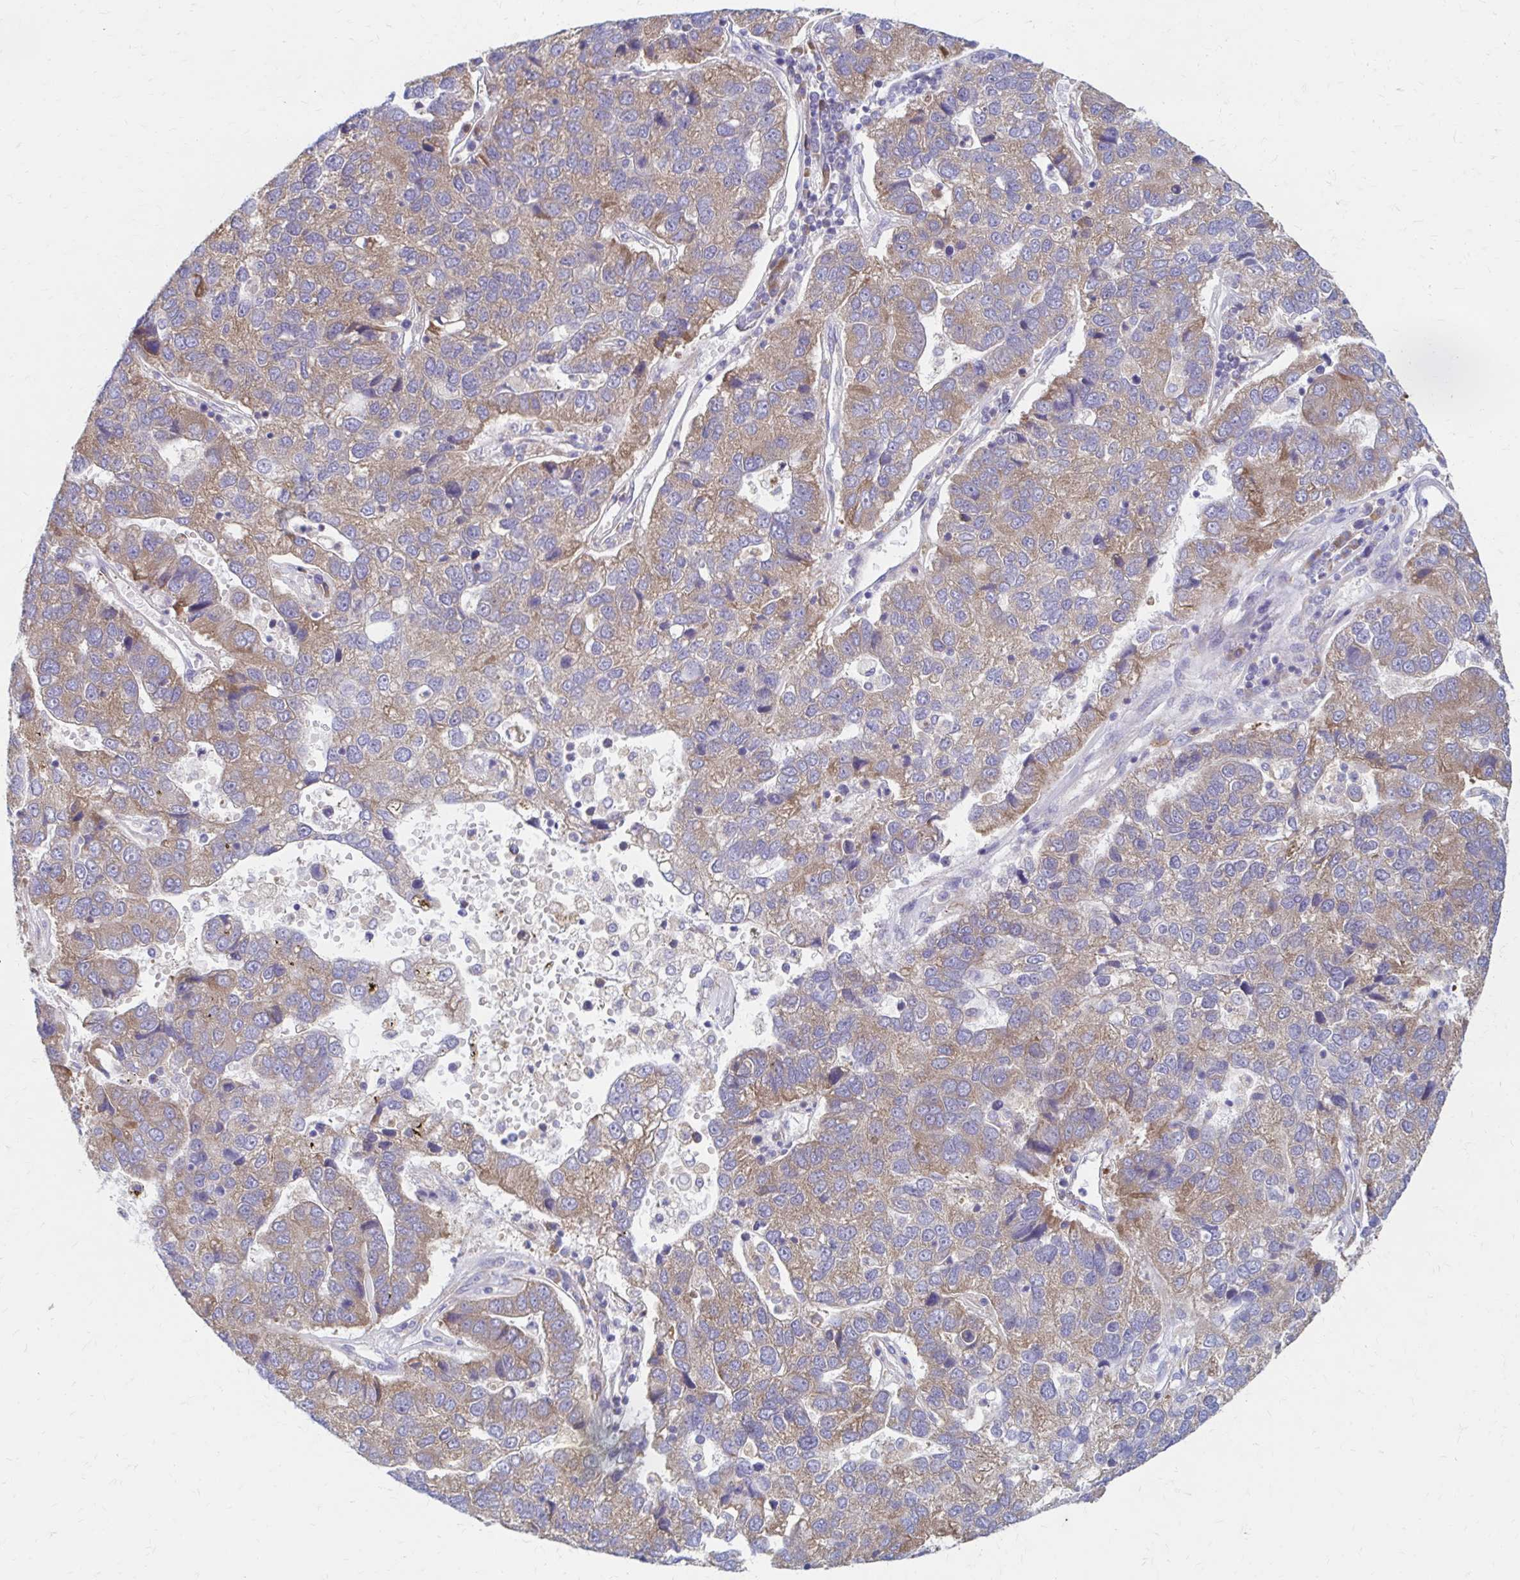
{"staining": {"intensity": "moderate", "quantity": "25%-75%", "location": "cytoplasmic/membranous"}, "tissue": "pancreatic cancer", "cell_type": "Tumor cells", "image_type": "cancer", "snomed": [{"axis": "morphology", "description": "Adenocarcinoma, NOS"}, {"axis": "topography", "description": "Pancreas"}], "caption": "Protein positivity by immunohistochemistry displays moderate cytoplasmic/membranous expression in about 25%-75% of tumor cells in pancreatic cancer.", "gene": "RPL27A", "patient": {"sex": "female", "age": 61}}